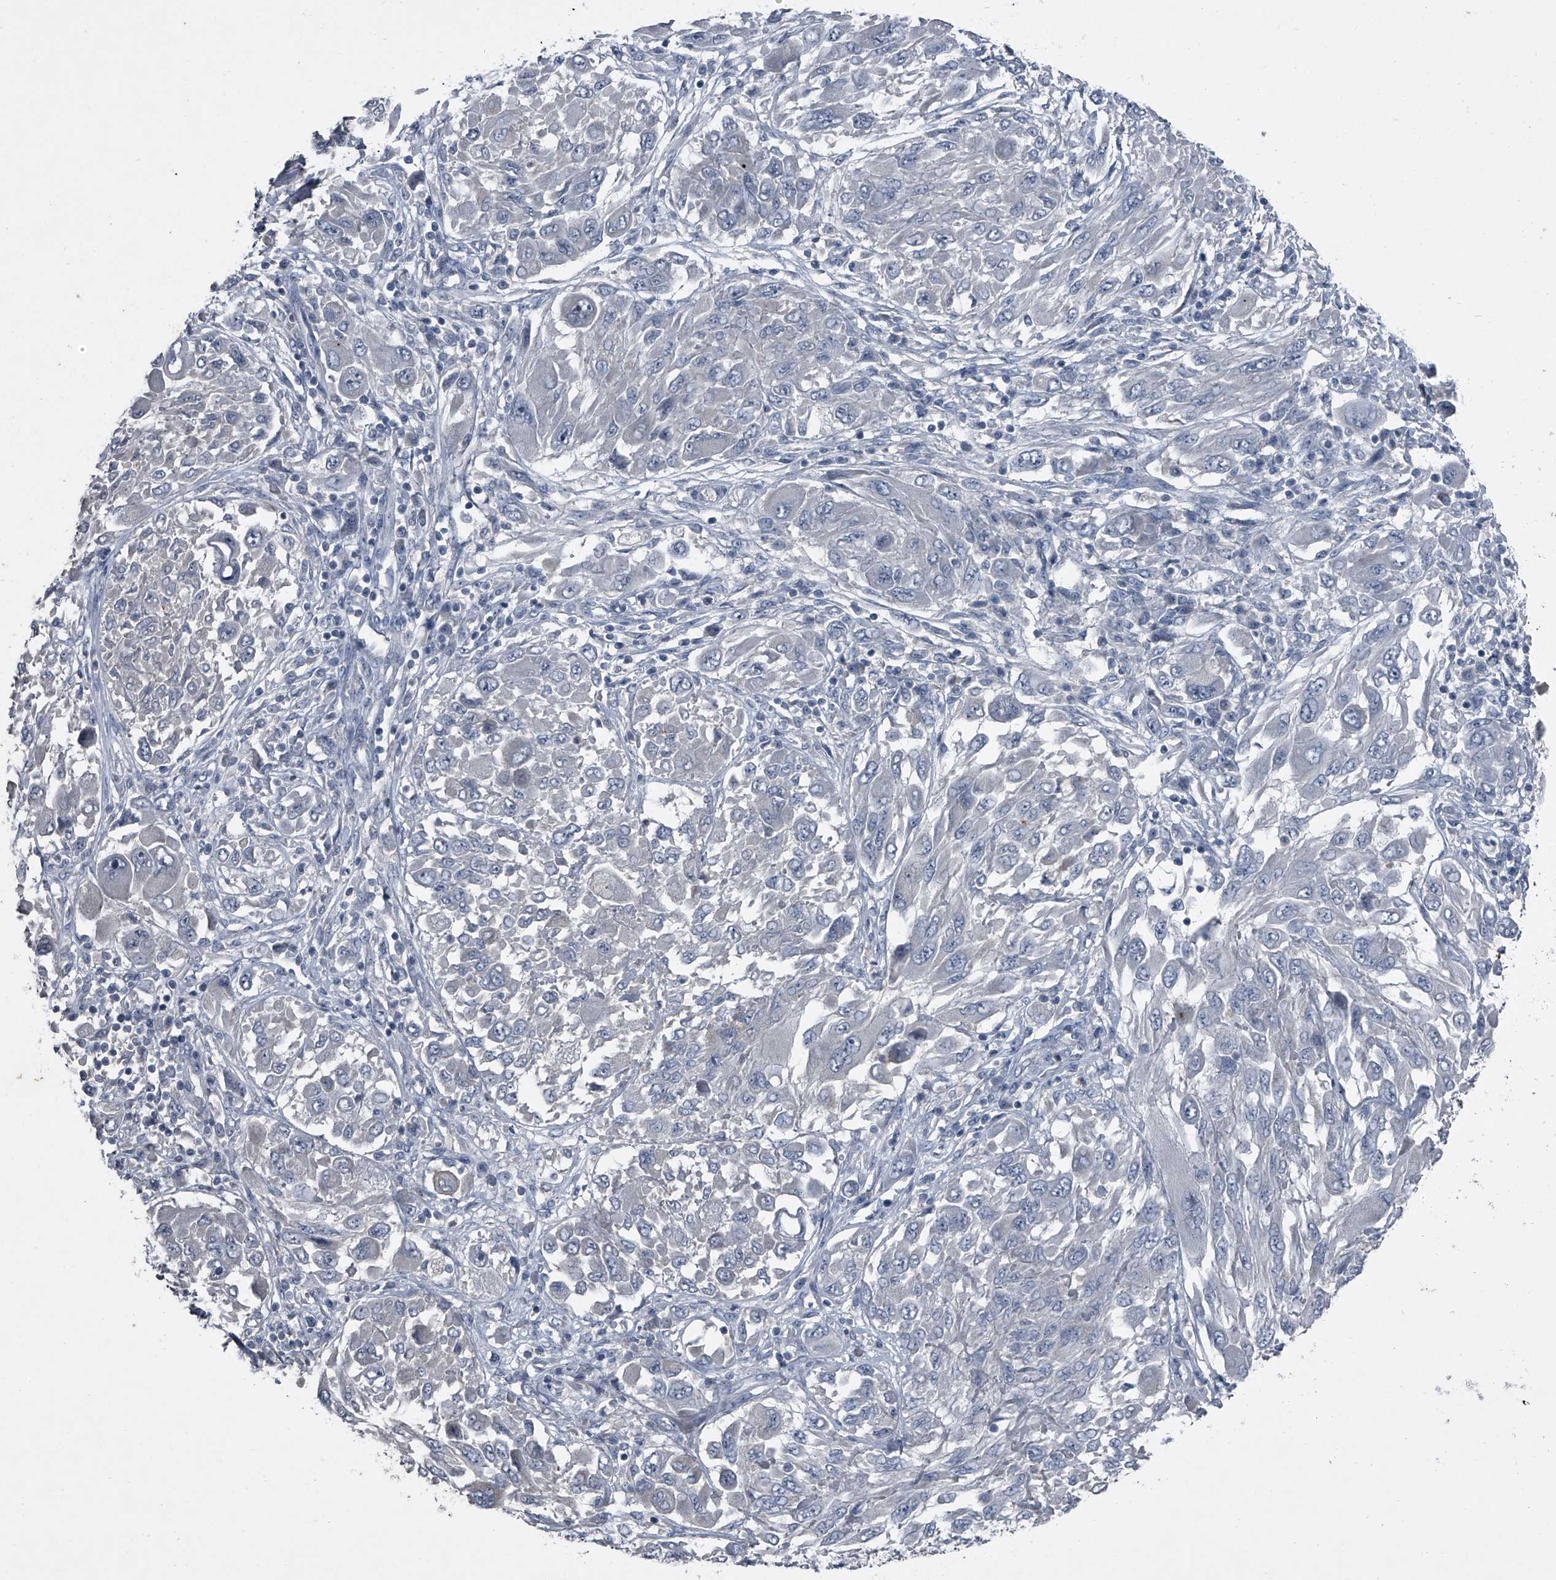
{"staining": {"intensity": "negative", "quantity": "none", "location": "none"}, "tissue": "melanoma", "cell_type": "Tumor cells", "image_type": "cancer", "snomed": [{"axis": "morphology", "description": "Malignant melanoma, NOS"}, {"axis": "topography", "description": "Skin"}], "caption": "Image shows no protein expression in tumor cells of malignant melanoma tissue.", "gene": "HEPHL1", "patient": {"sex": "female", "age": 91}}